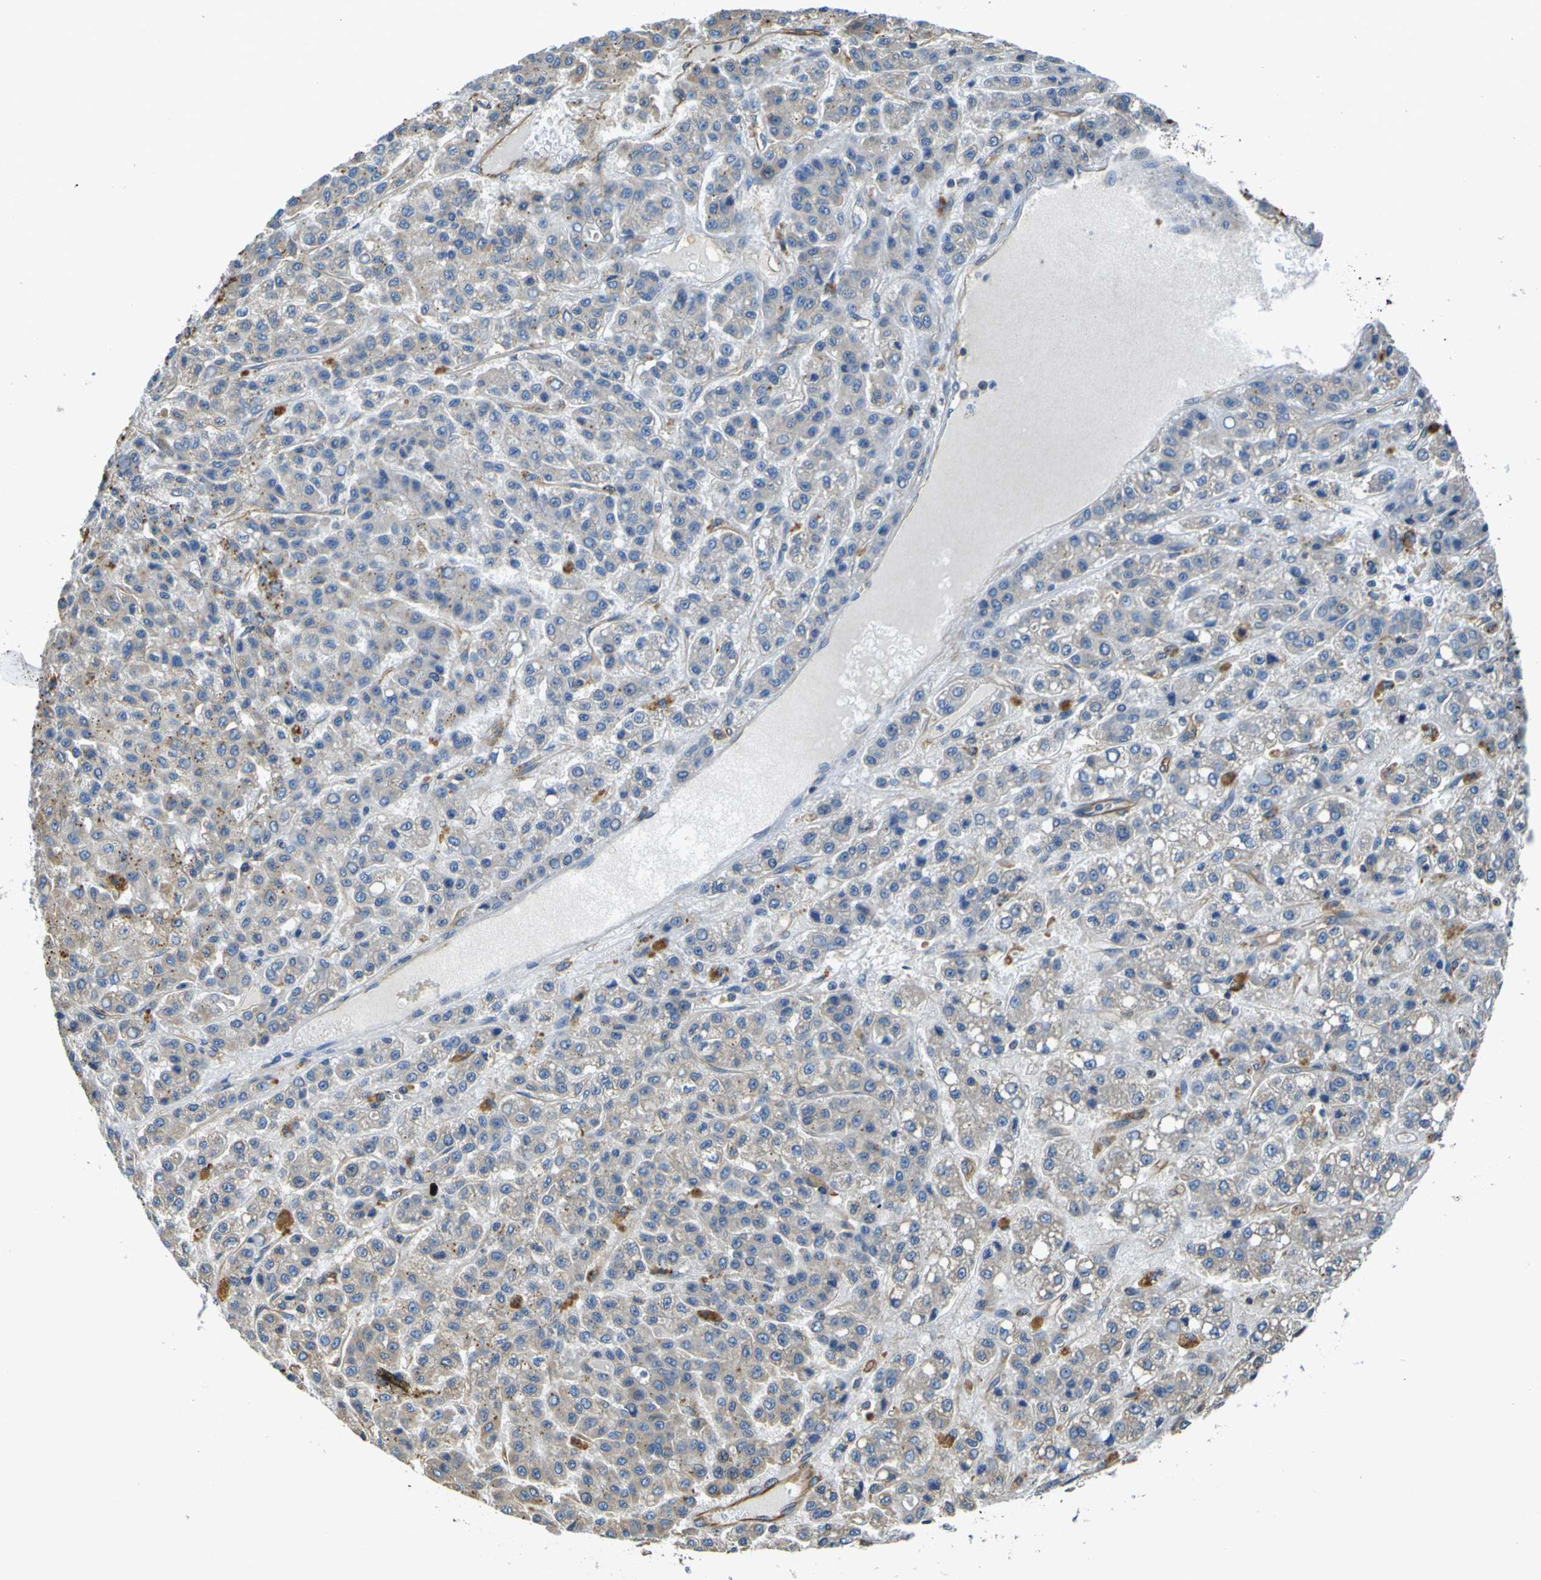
{"staining": {"intensity": "weak", "quantity": "<25%", "location": "cytoplasmic/membranous"}, "tissue": "liver cancer", "cell_type": "Tumor cells", "image_type": "cancer", "snomed": [{"axis": "morphology", "description": "Carcinoma, Hepatocellular, NOS"}, {"axis": "topography", "description": "Liver"}], "caption": "High power microscopy histopathology image of an immunohistochemistry (IHC) histopathology image of liver hepatocellular carcinoma, revealing no significant positivity in tumor cells. The staining was performed using DAB (3,3'-diaminobenzidine) to visualize the protein expression in brown, while the nuclei were stained in blue with hematoxylin (Magnification: 20x).", "gene": "TUBB", "patient": {"sex": "male", "age": 70}}